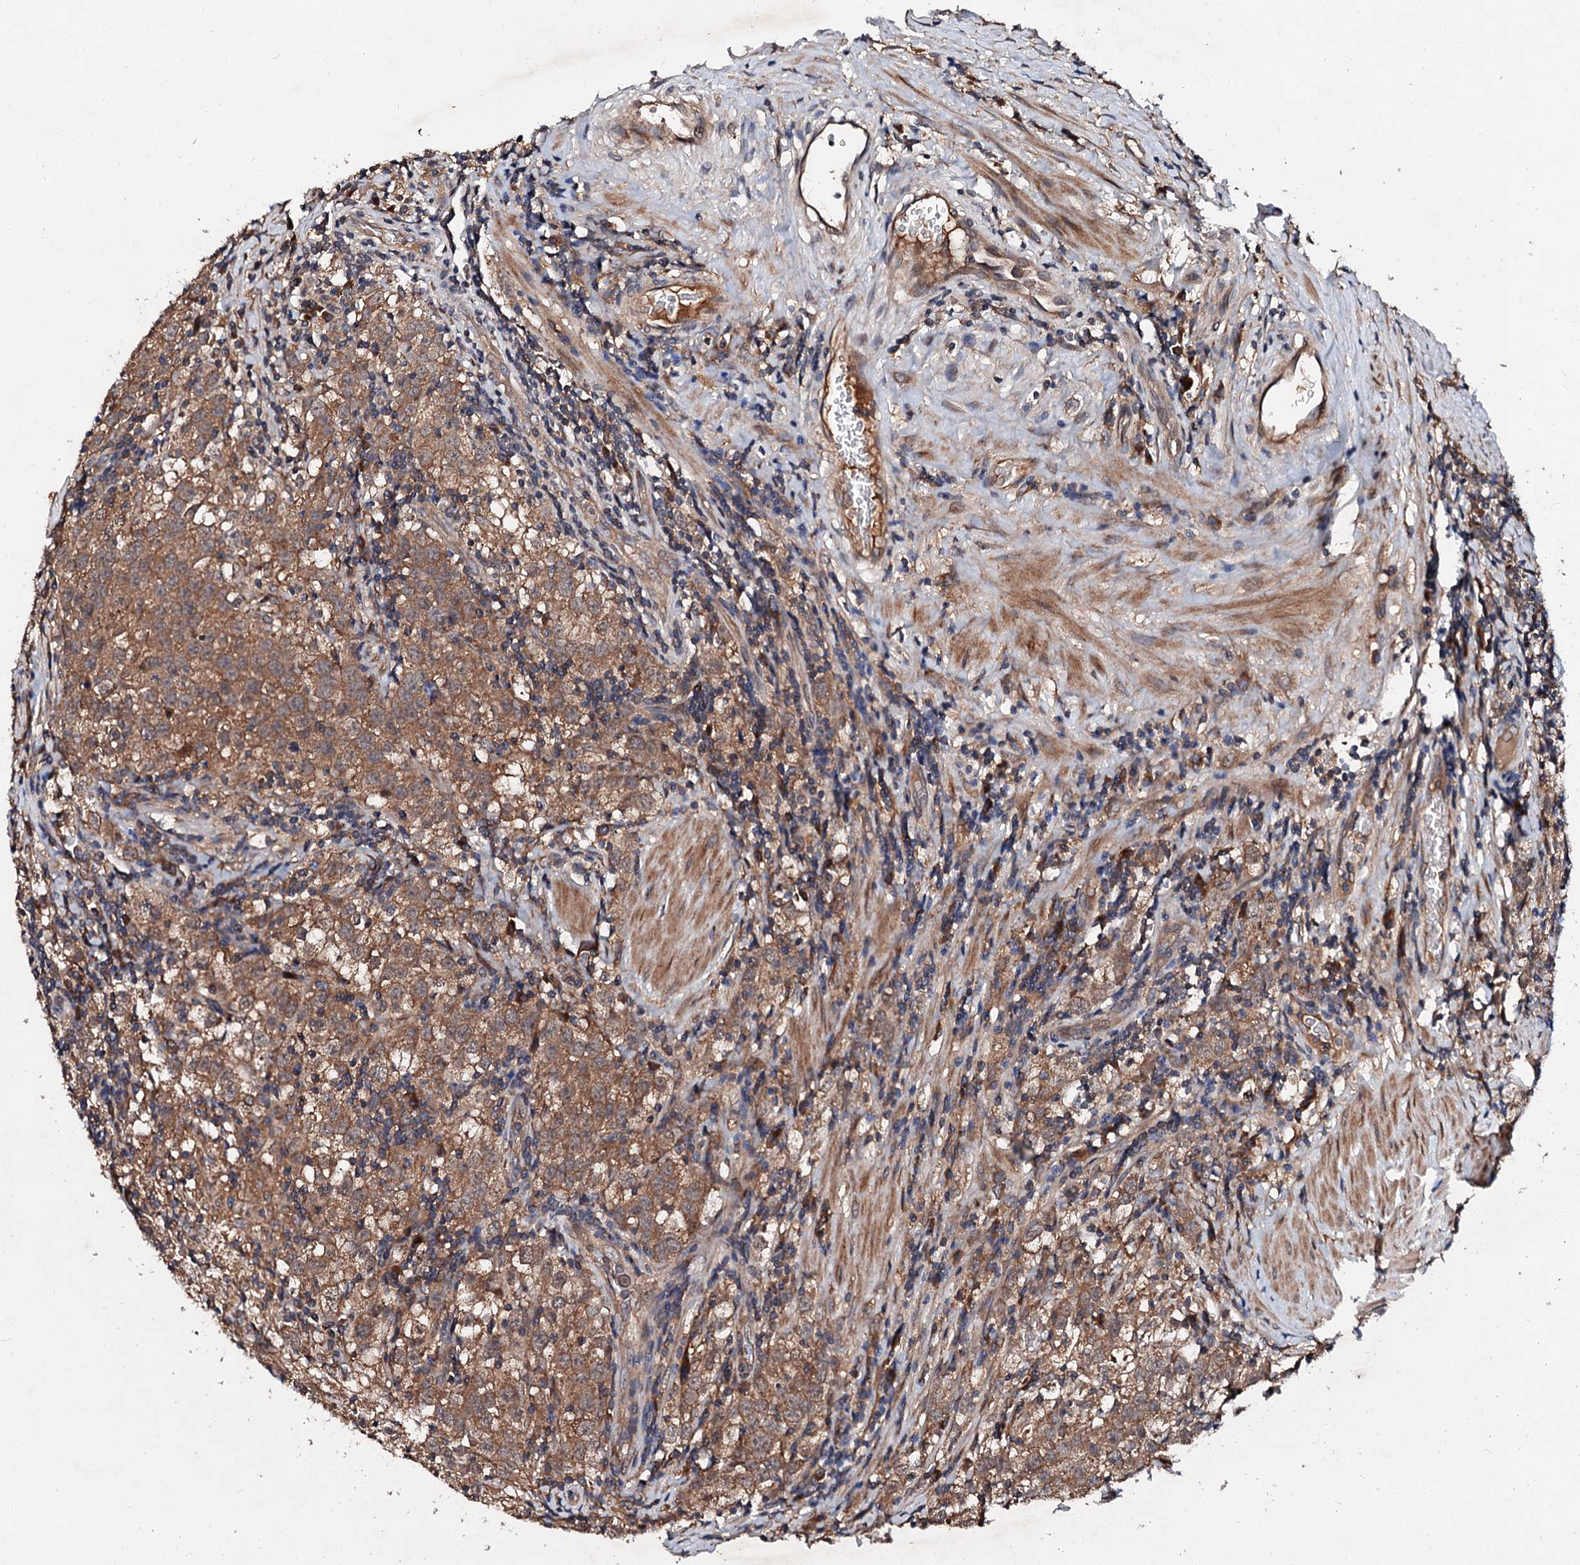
{"staining": {"intensity": "moderate", "quantity": ">75%", "location": "cytoplasmic/membranous"}, "tissue": "testis cancer", "cell_type": "Tumor cells", "image_type": "cancer", "snomed": [{"axis": "morphology", "description": "Seminoma, NOS"}, {"axis": "morphology", "description": "Carcinoma, Embryonal, NOS"}, {"axis": "topography", "description": "Testis"}], "caption": "Immunohistochemical staining of human testis seminoma displays medium levels of moderate cytoplasmic/membranous protein expression in about >75% of tumor cells.", "gene": "EXTL1", "patient": {"sex": "male", "age": 43}}